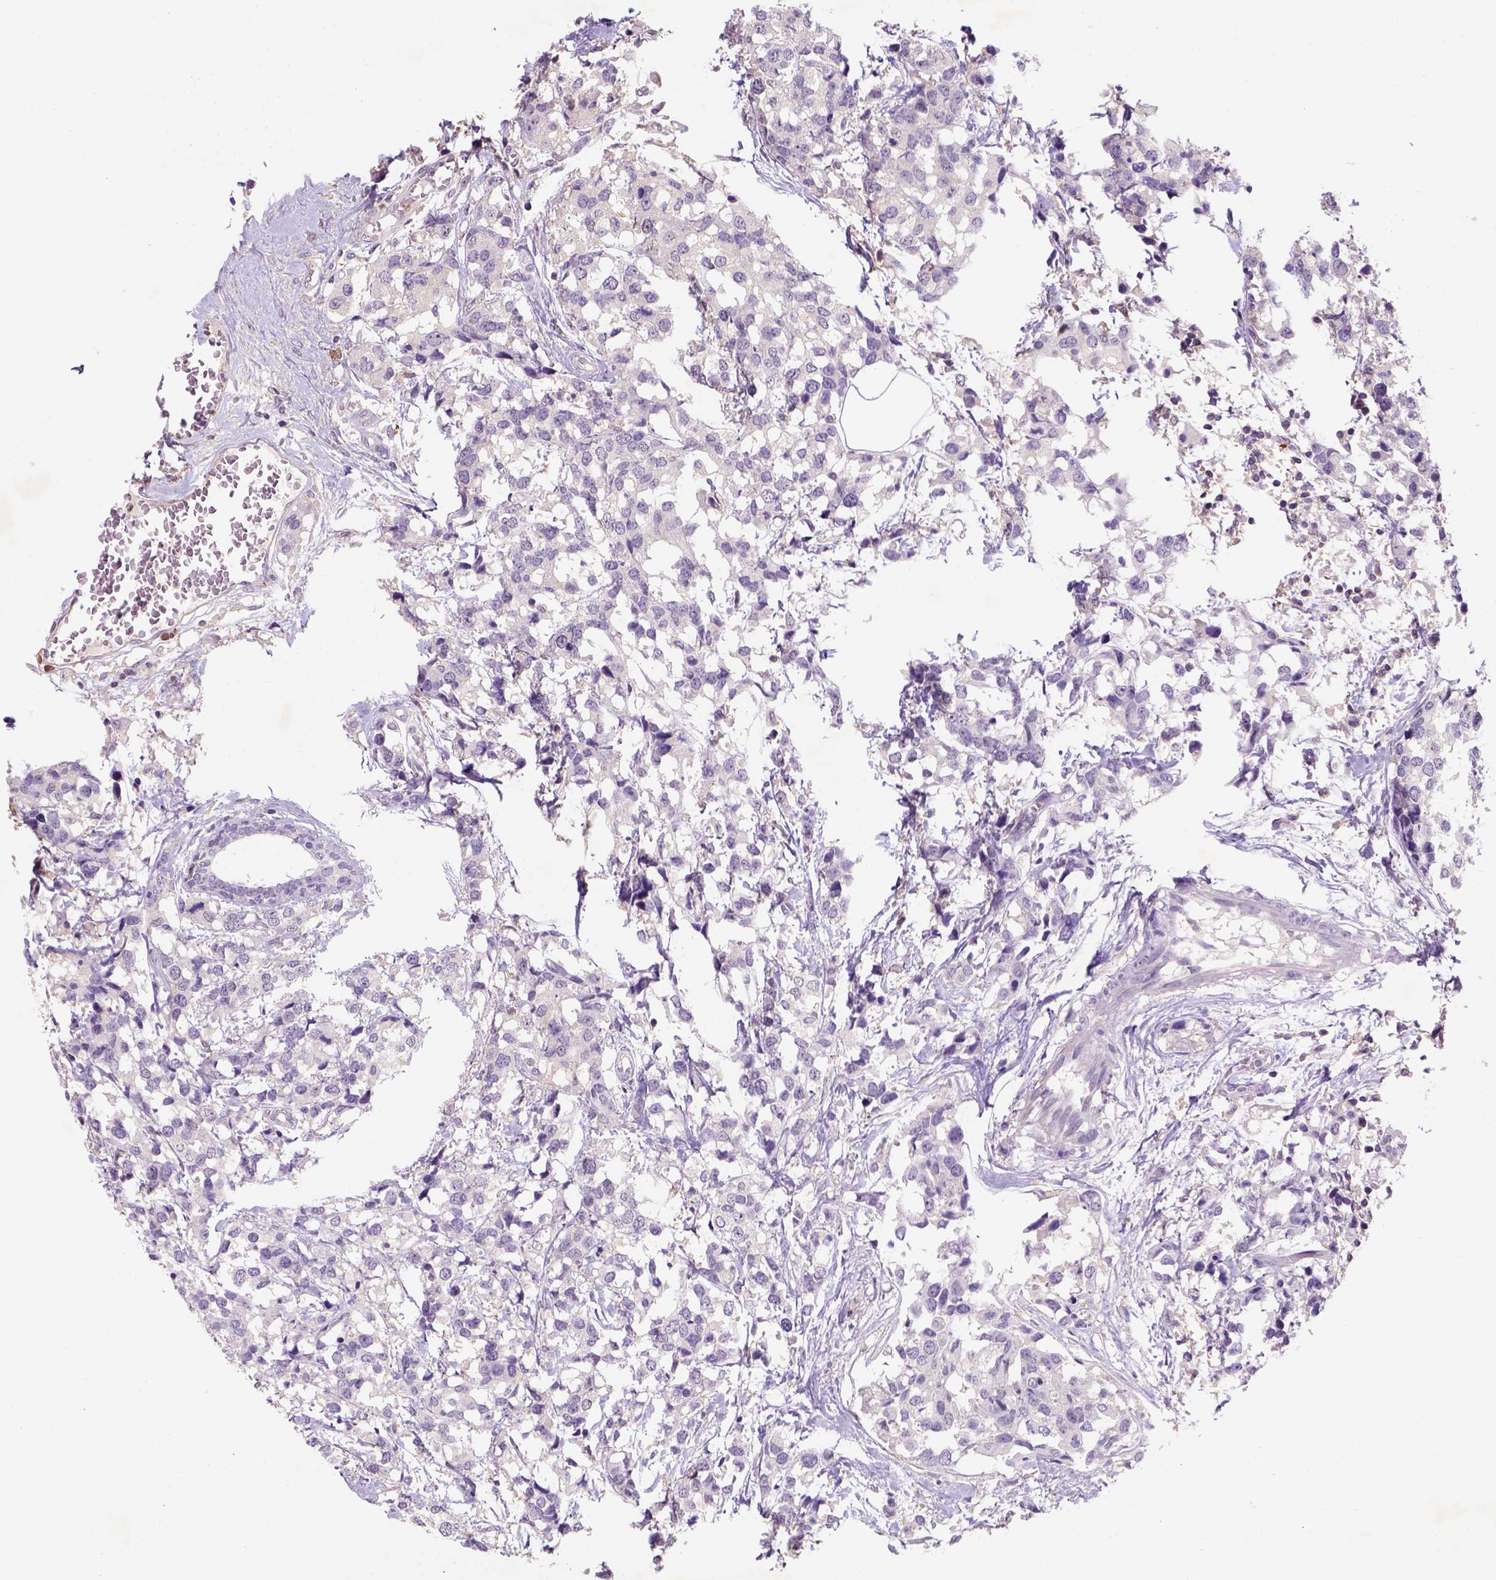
{"staining": {"intensity": "weak", "quantity": "25%-75%", "location": "cytoplasmic/membranous"}, "tissue": "breast cancer", "cell_type": "Tumor cells", "image_type": "cancer", "snomed": [{"axis": "morphology", "description": "Lobular carcinoma"}, {"axis": "topography", "description": "Breast"}], "caption": "The histopathology image displays staining of breast cancer, revealing weak cytoplasmic/membranous protein expression (brown color) within tumor cells.", "gene": "SCML4", "patient": {"sex": "female", "age": 59}}